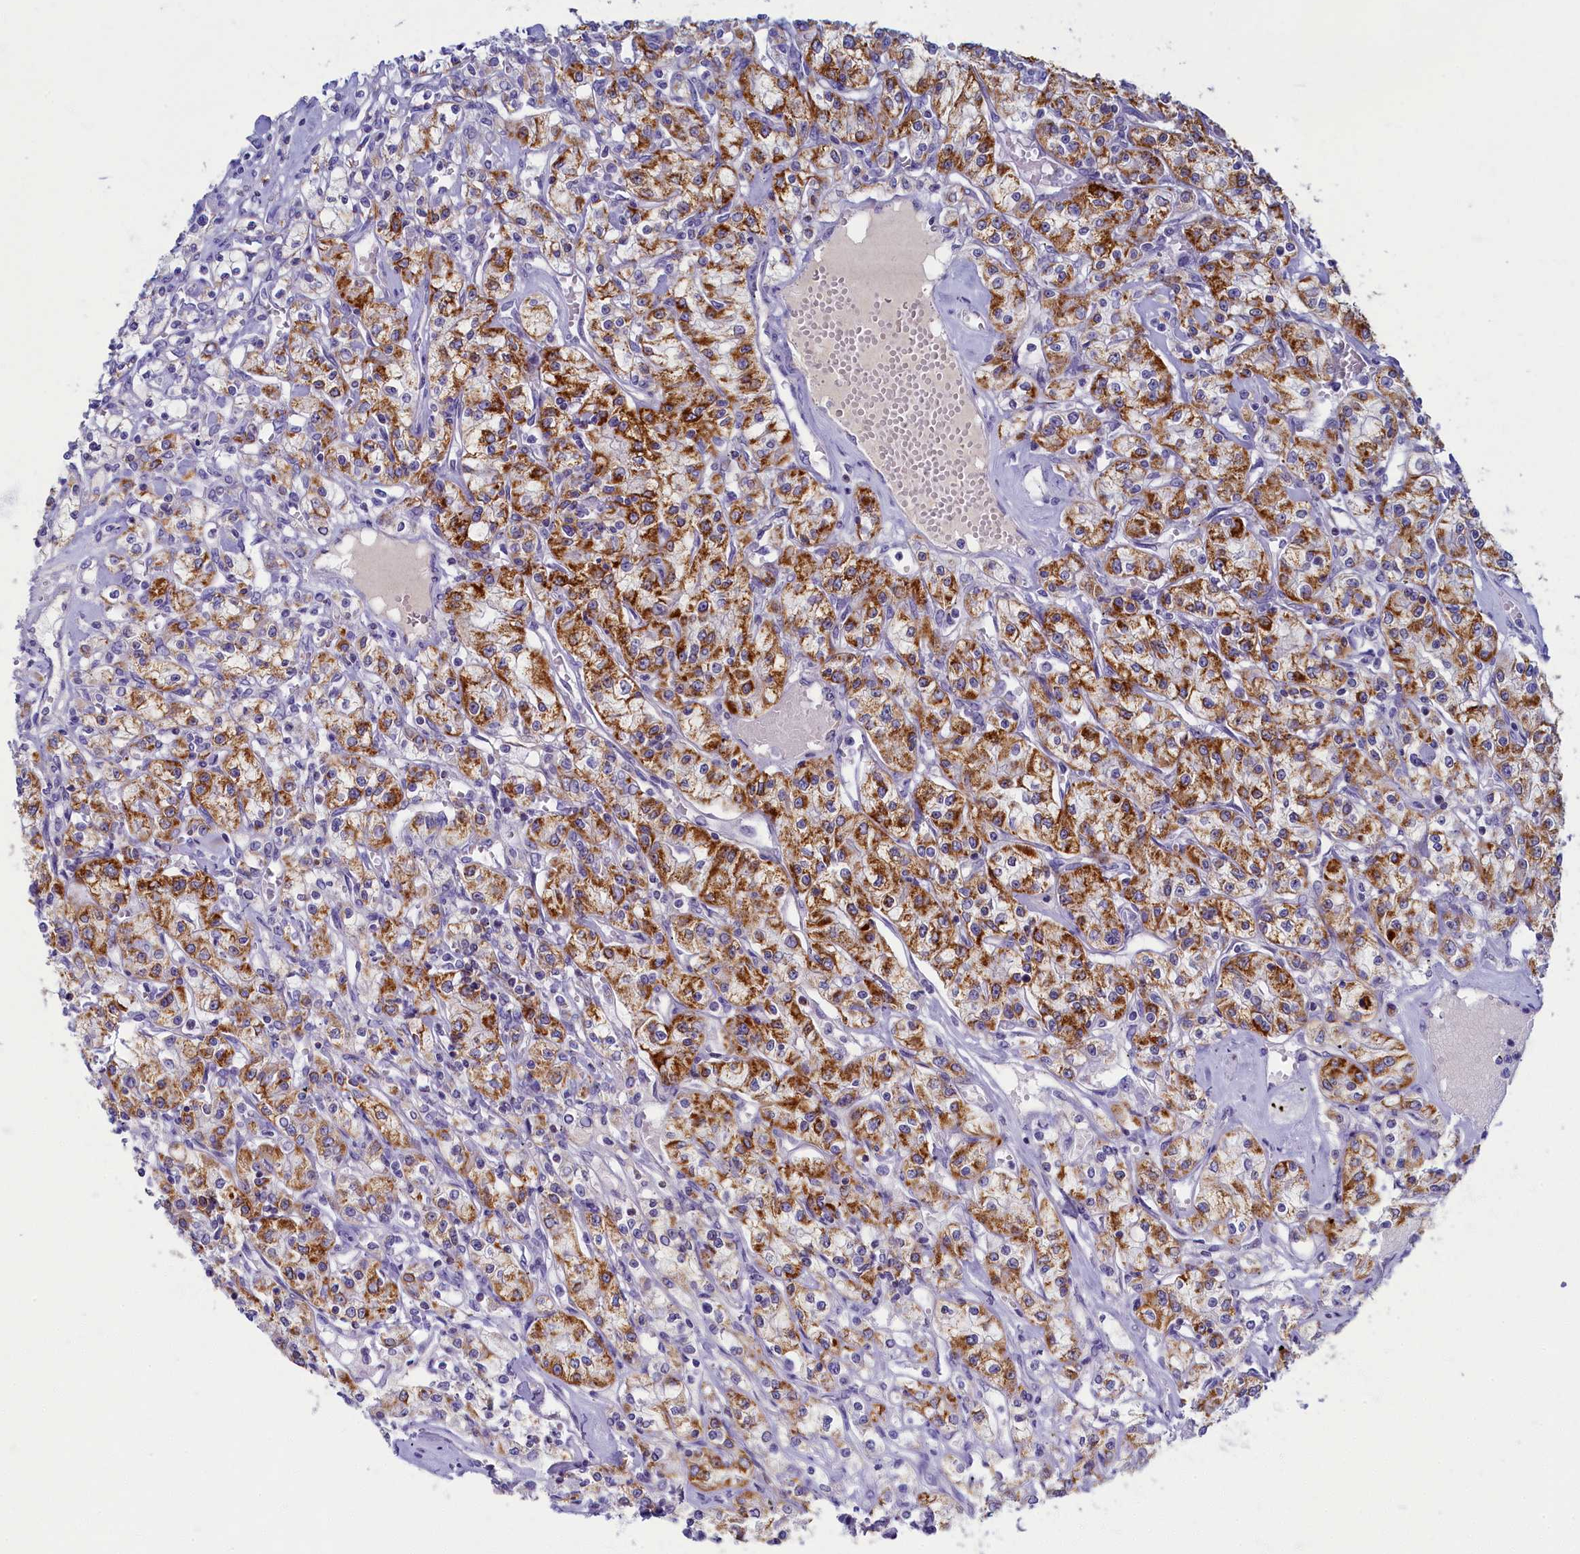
{"staining": {"intensity": "strong", "quantity": ">75%", "location": "cytoplasmic/membranous"}, "tissue": "renal cancer", "cell_type": "Tumor cells", "image_type": "cancer", "snomed": [{"axis": "morphology", "description": "Adenocarcinoma, NOS"}, {"axis": "topography", "description": "Kidney"}], "caption": "Immunohistochemical staining of human renal cancer (adenocarcinoma) exhibits strong cytoplasmic/membranous protein positivity in about >75% of tumor cells.", "gene": "OCIAD2", "patient": {"sex": "female", "age": 59}}